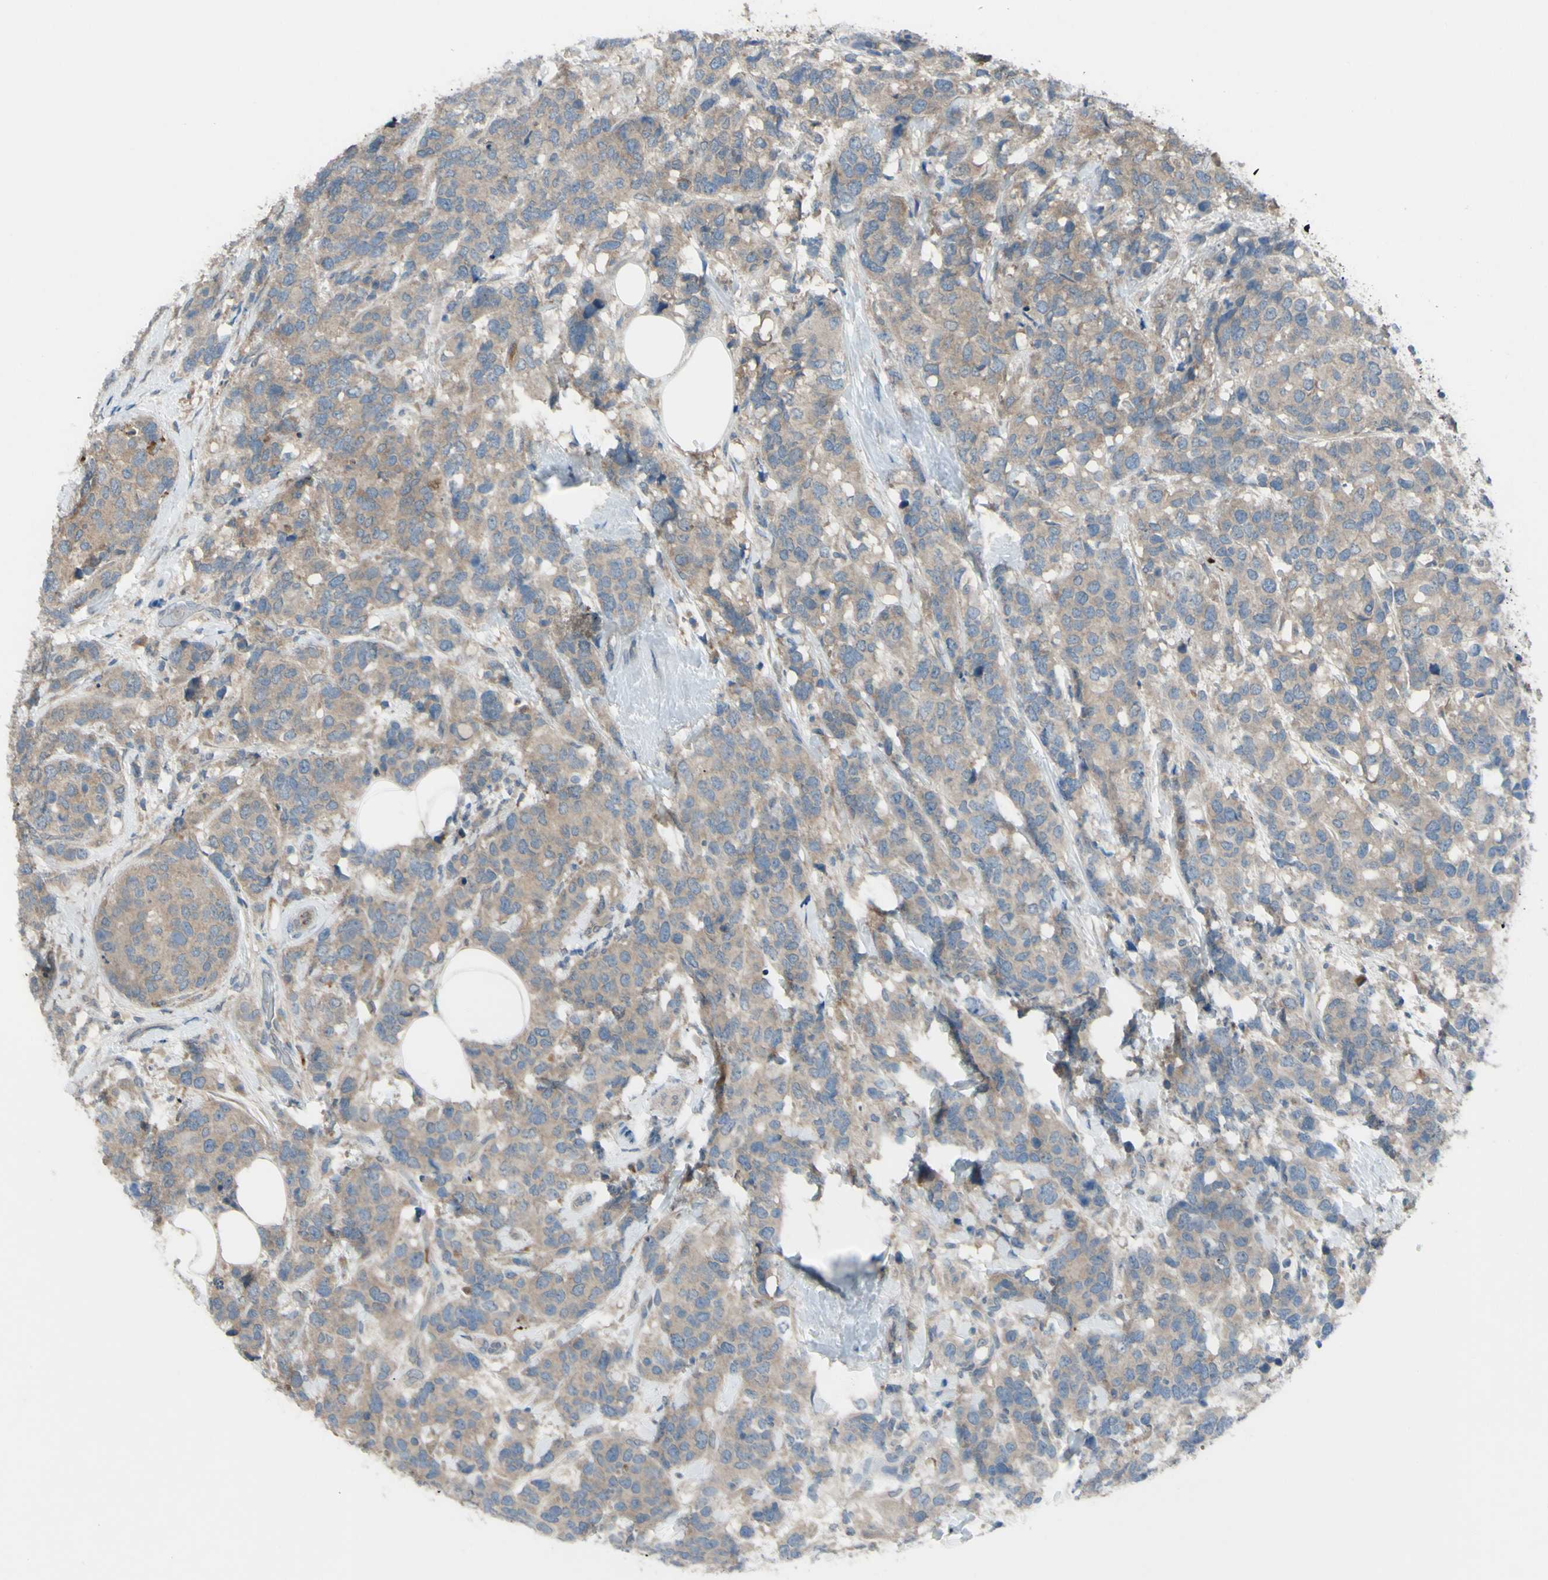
{"staining": {"intensity": "weak", "quantity": ">75%", "location": "cytoplasmic/membranous"}, "tissue": "breast cancer", "cell_type": "Tumor cells", "image_type": "cancer", "snomed": [{"axis": "morphology", "description": "Lobular carcinoma"}, {"axis": "topography", "description": "Breast"}], "caption": "The micrograph displays staining of breast cancer (lobular carcinoma), revealing weak cytoplasmic/membranous protein expression (brown color) within tumor cells. Using DAB (brown) and hematoxylin (blue) stains, captured at high magnification using brightfield microscopy.", "gene": "AFP", "patient": {"sex": "female", "age": 59}}